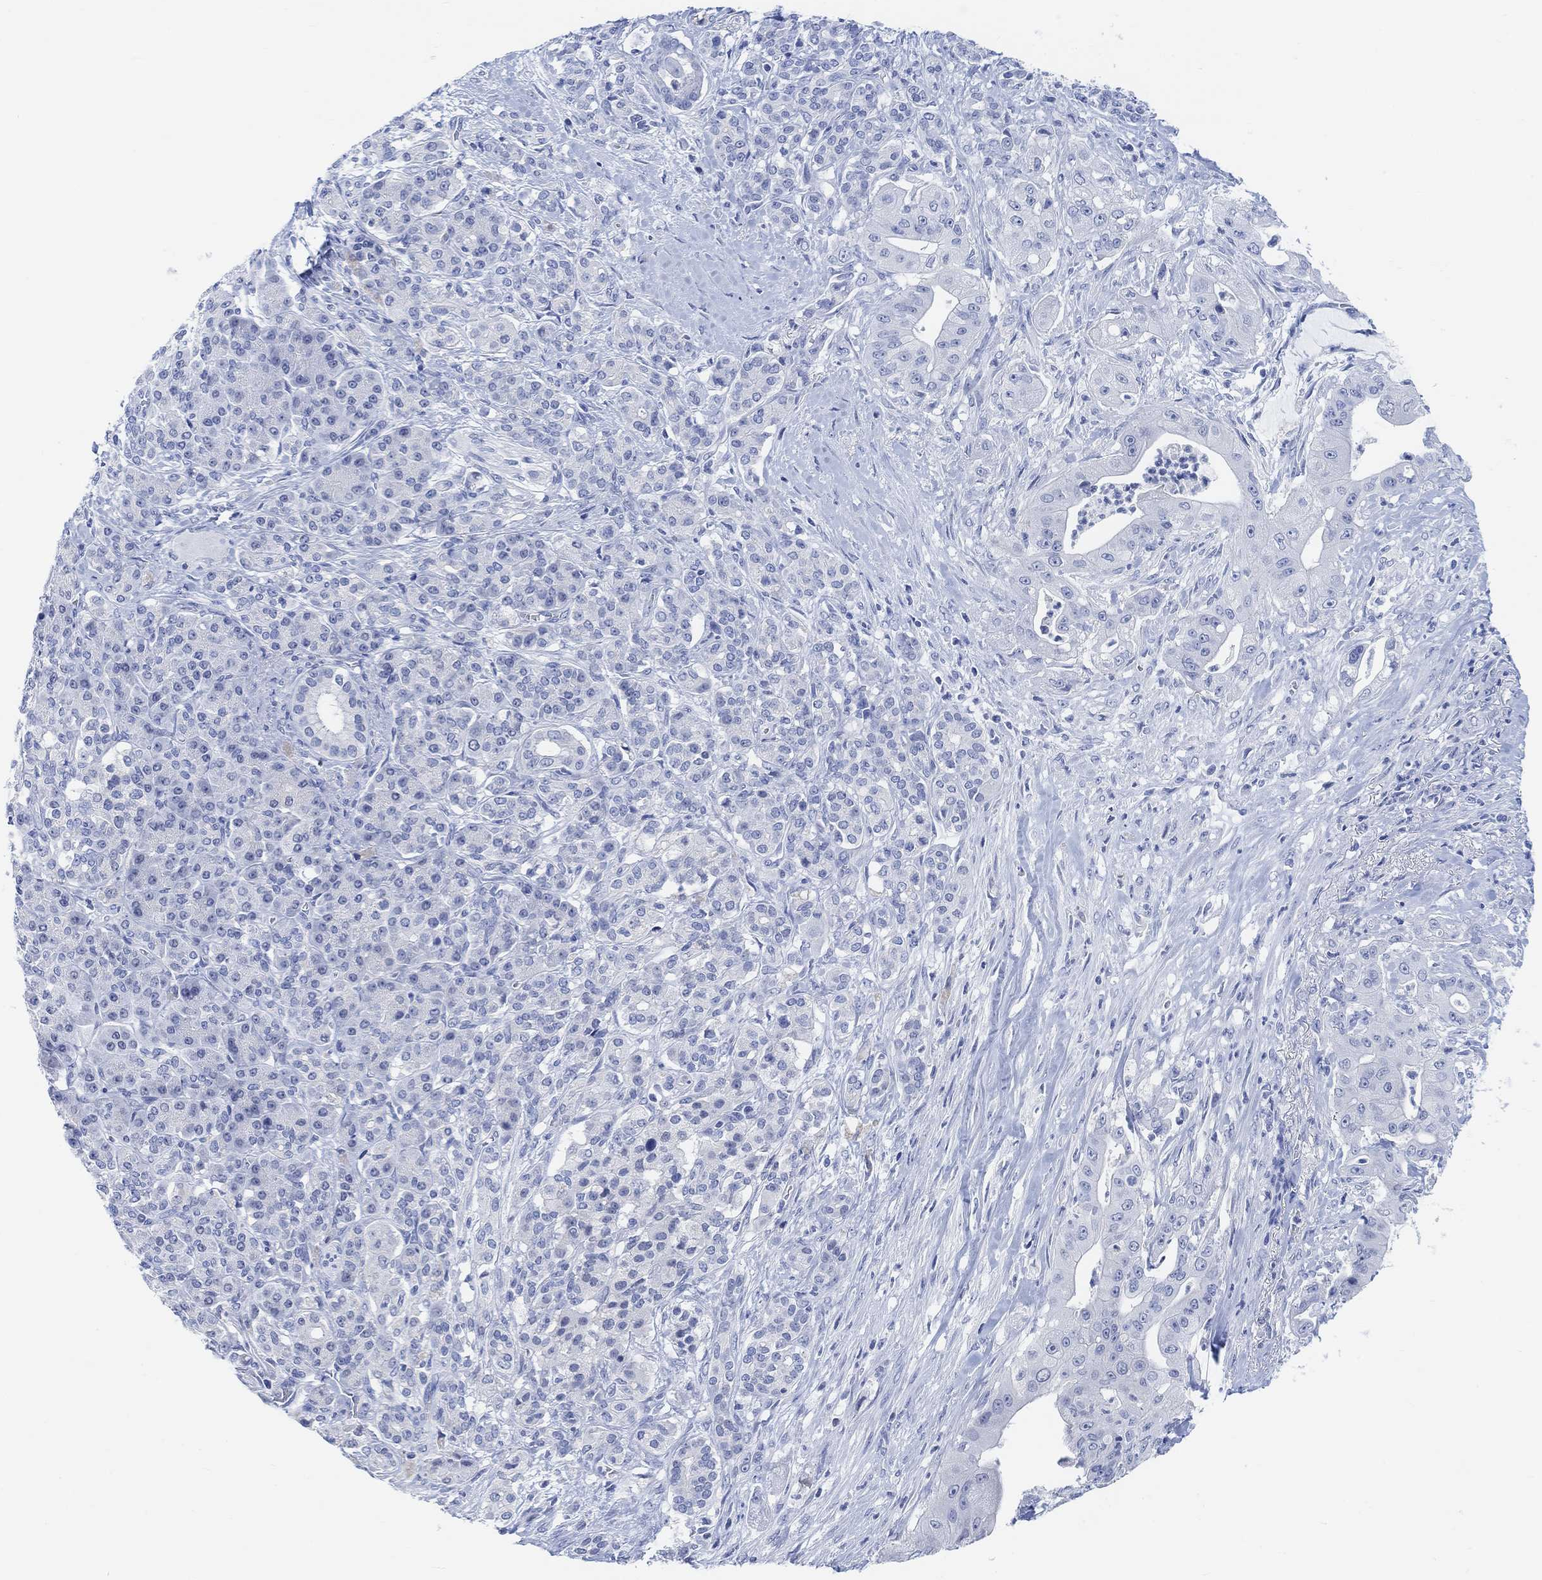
{"staining": {"intensity": "negative", "quantity": "none", "location": "none"}, "tissue": "pancreatic cancer", "cell_type": "Tumor cells", "image_type": "cancer", "snomed": [{"axis": "morphology", "description": "Normal tissue, NOS"}, {"axis": "morphology", "description": "Inflammation, NOS"}, {"axis": "morphology", "description": "Adenocarcinoma, NOS"}, {"axis": "topography", "description": "Pancreas"}], "caption": "Human pancreatic adenocarcinoma stained for a protein using immunohistochemistry (IHC) reveals no positivity in tumor cells.", "gene": "ENO4", "patient": {"sex": "male", "age": 57}}